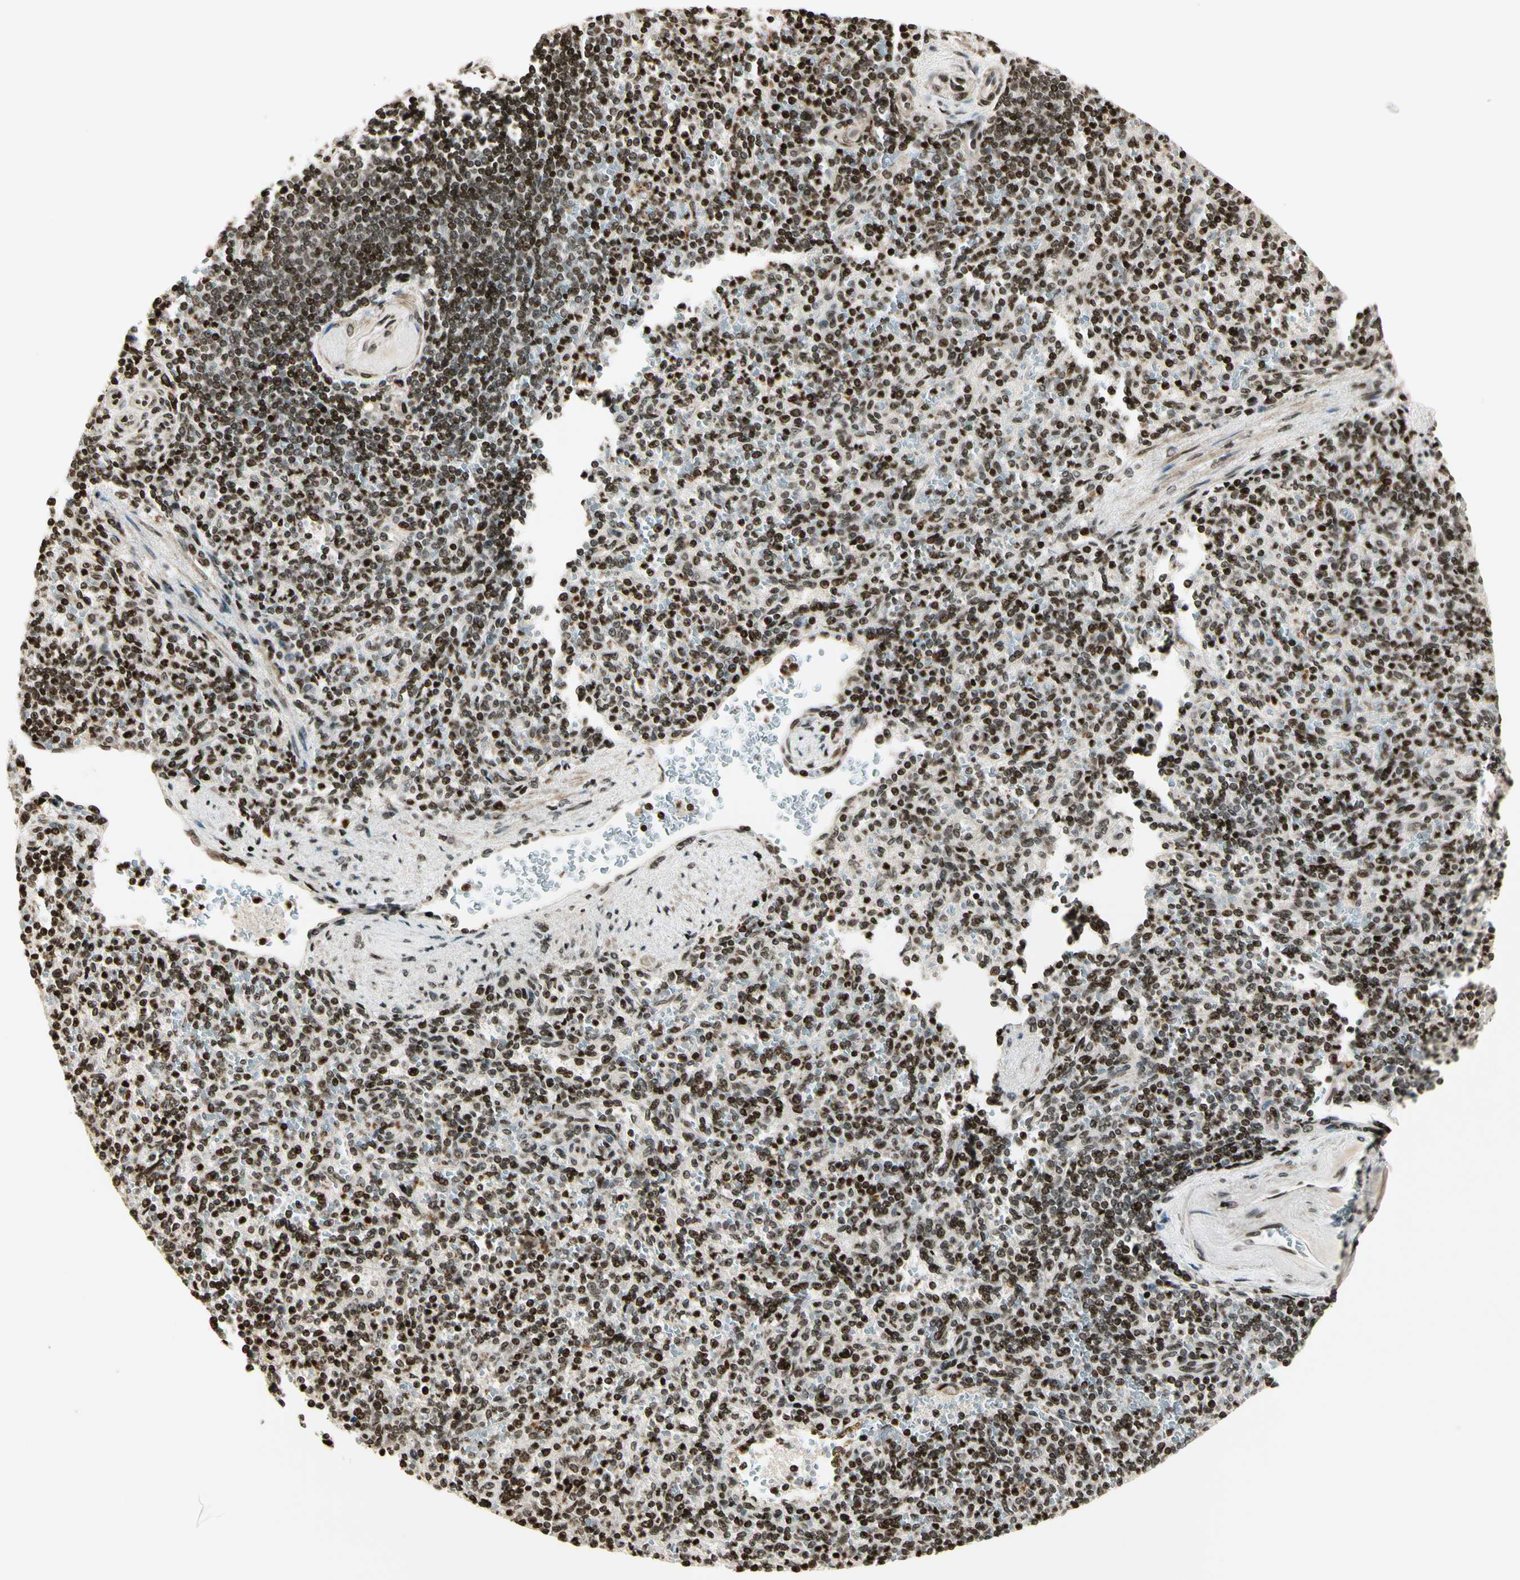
{"staining": {"intensity": "strong", "quantity": ">75%", "location": "nuclear"}, "tissue": "spleen", "cell_type": "Cells in red pulp", "image_type": "normal", "snomed": [{"axis": "morphology", "description": "Normal tissue, NOS"}, {"axis": "topography", "description": "Spleen"}], "caption": "Immunohistochemical staining of unremarkable spleen displays strong nuclear protein staining in about >75% of cells in red pulp.", "gene": "TSHZ3", "patient": {"sex": "female", "age": 74}}